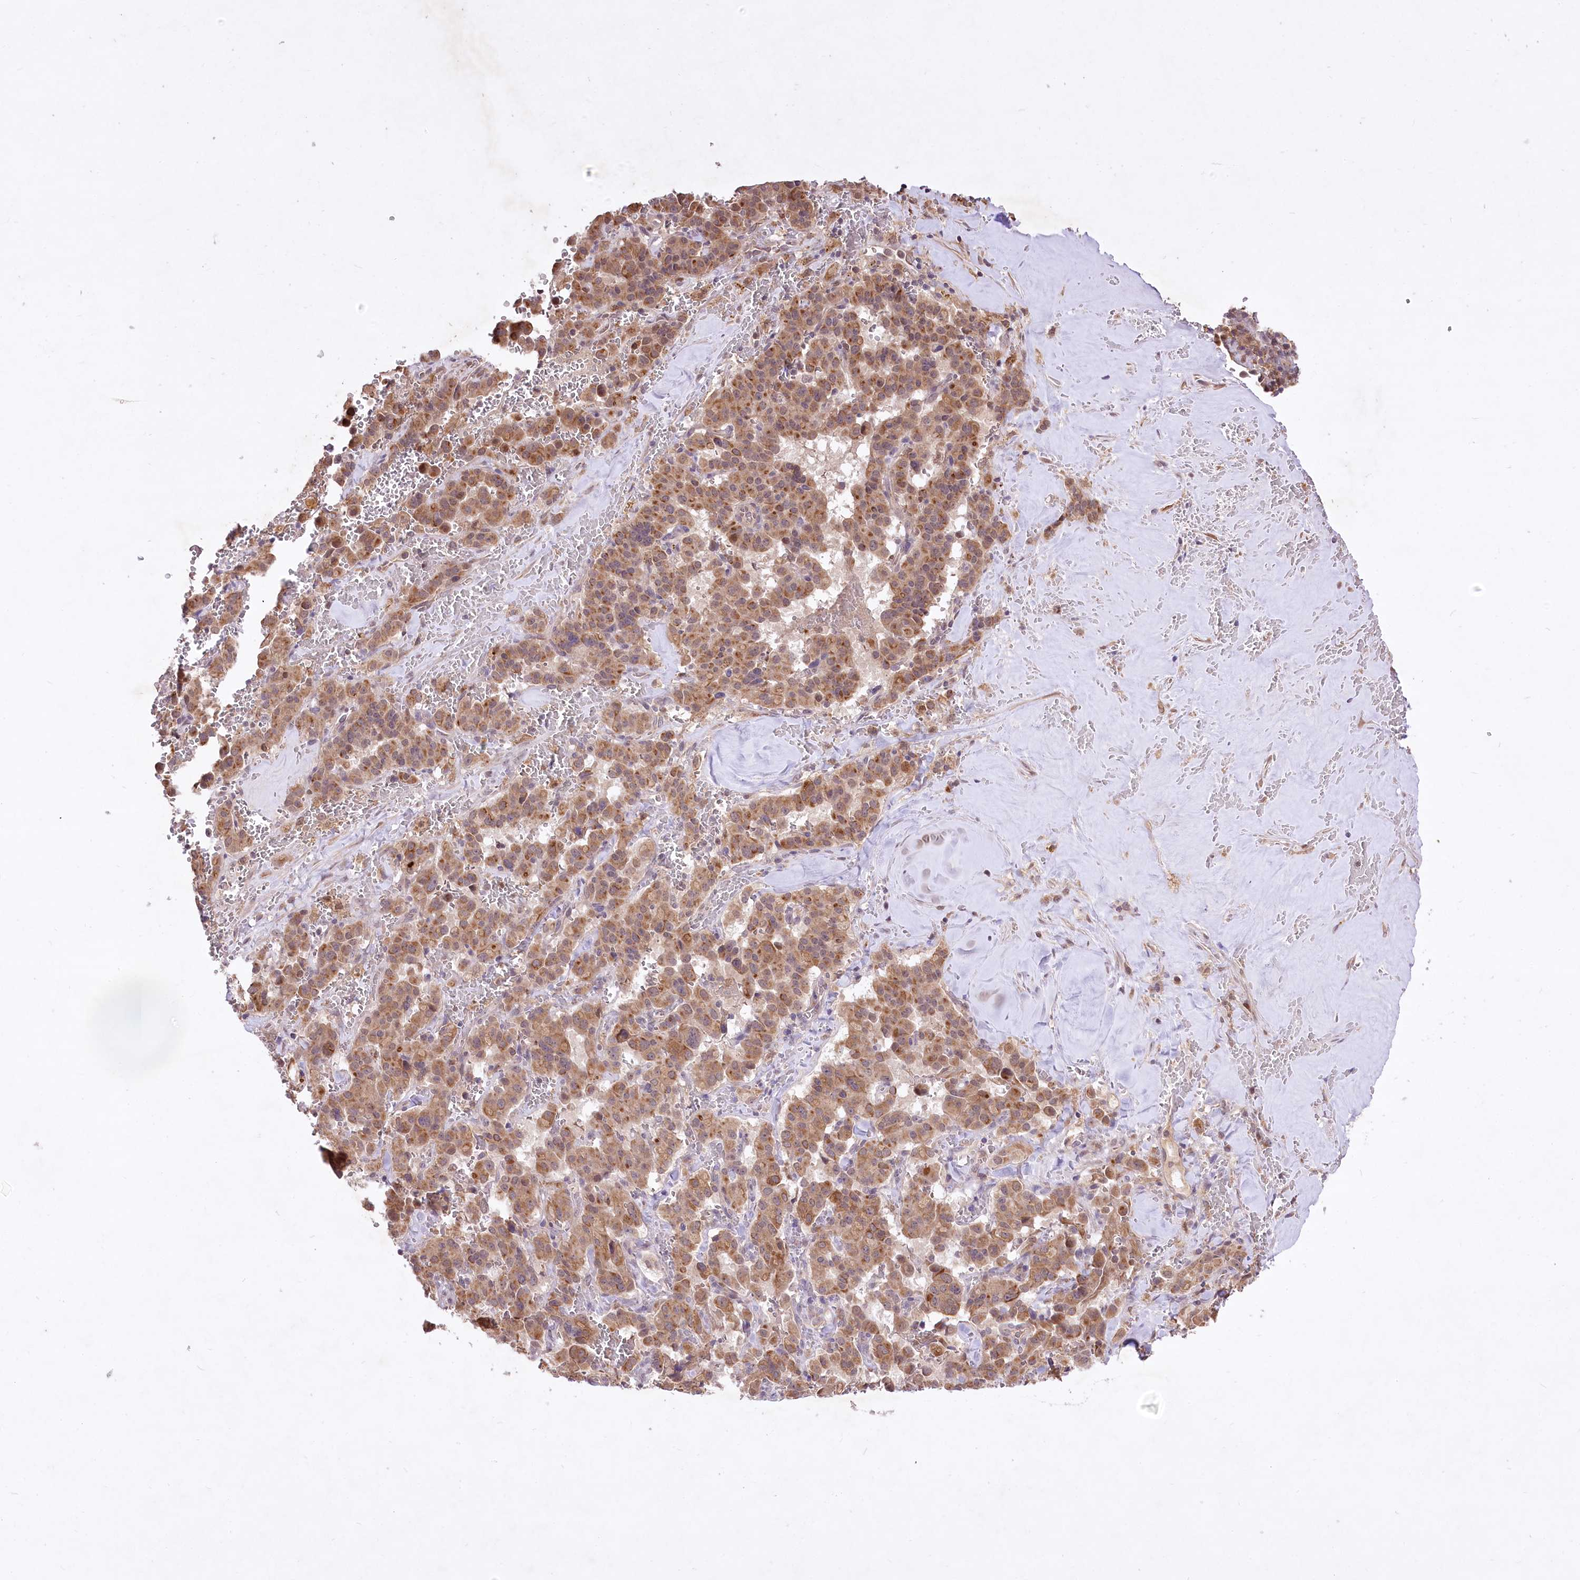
{"staining": {"intensity": "moderate", "quantity": ">75%", "location": "cytoplasmic/membranous"}, "tissue": "pancreatic cancer", "cell_type": "Tumor cells", "image_type": "cancer", "snomed": [{"axis": "morphology", "description": "Adenocarcinoma, NOS"}, {"axis": "topography", "description": "Pancreas"}], "caption": "Immunohistochemistry (DAB) staining of pancreatic cancer exhibits moderate cytoplasmic/membranous protein staining in about >75% of tumor cells. (Stains: DAB in brown, nuclei in blue, Microscopy: brightfield microscopy at high magnification).", "gene": "HELT", "patient": {"sex": "male", "age": 65}}